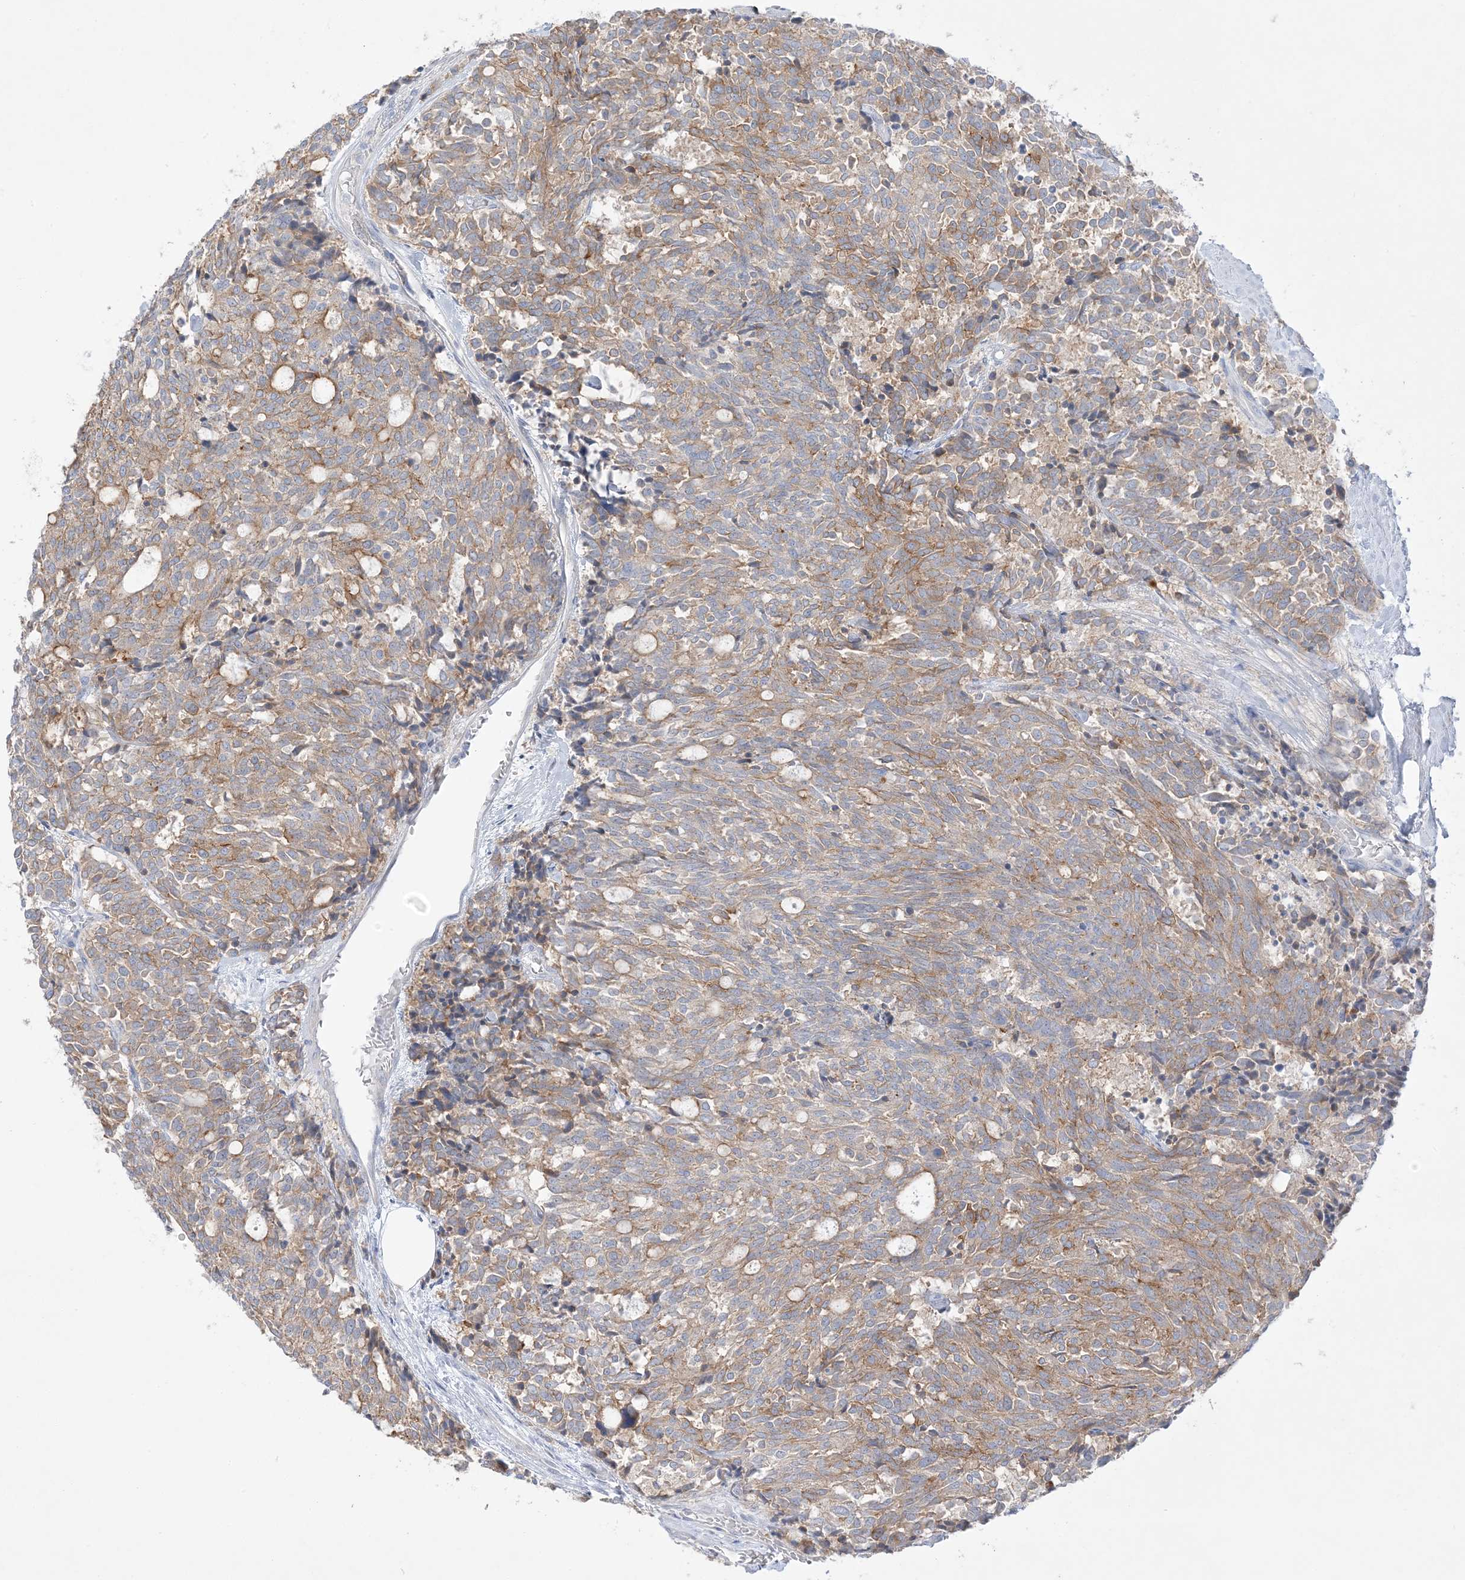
{"staining": {"intensity": "moderate", "quantity": ">75%", "location": "cytoplasmic/membranous"}, "tissue": "carcinoid", "cell_type": "Tumor cells", "image_type": "cancer", "snomed": [{"axis": "morphology", "description": "Carcinoid, malignant, NOS"}, {"axis": "topography", "description": "Pancreas"}], "caption": "Malignant carcinoid stained for a protein (brown) exhibits moderate cytoplasmic/membranous positive expression in approximately >75% of tumor cells.", "gene": "FAM184A", "patient": {"sex": "female", "age": 54}}